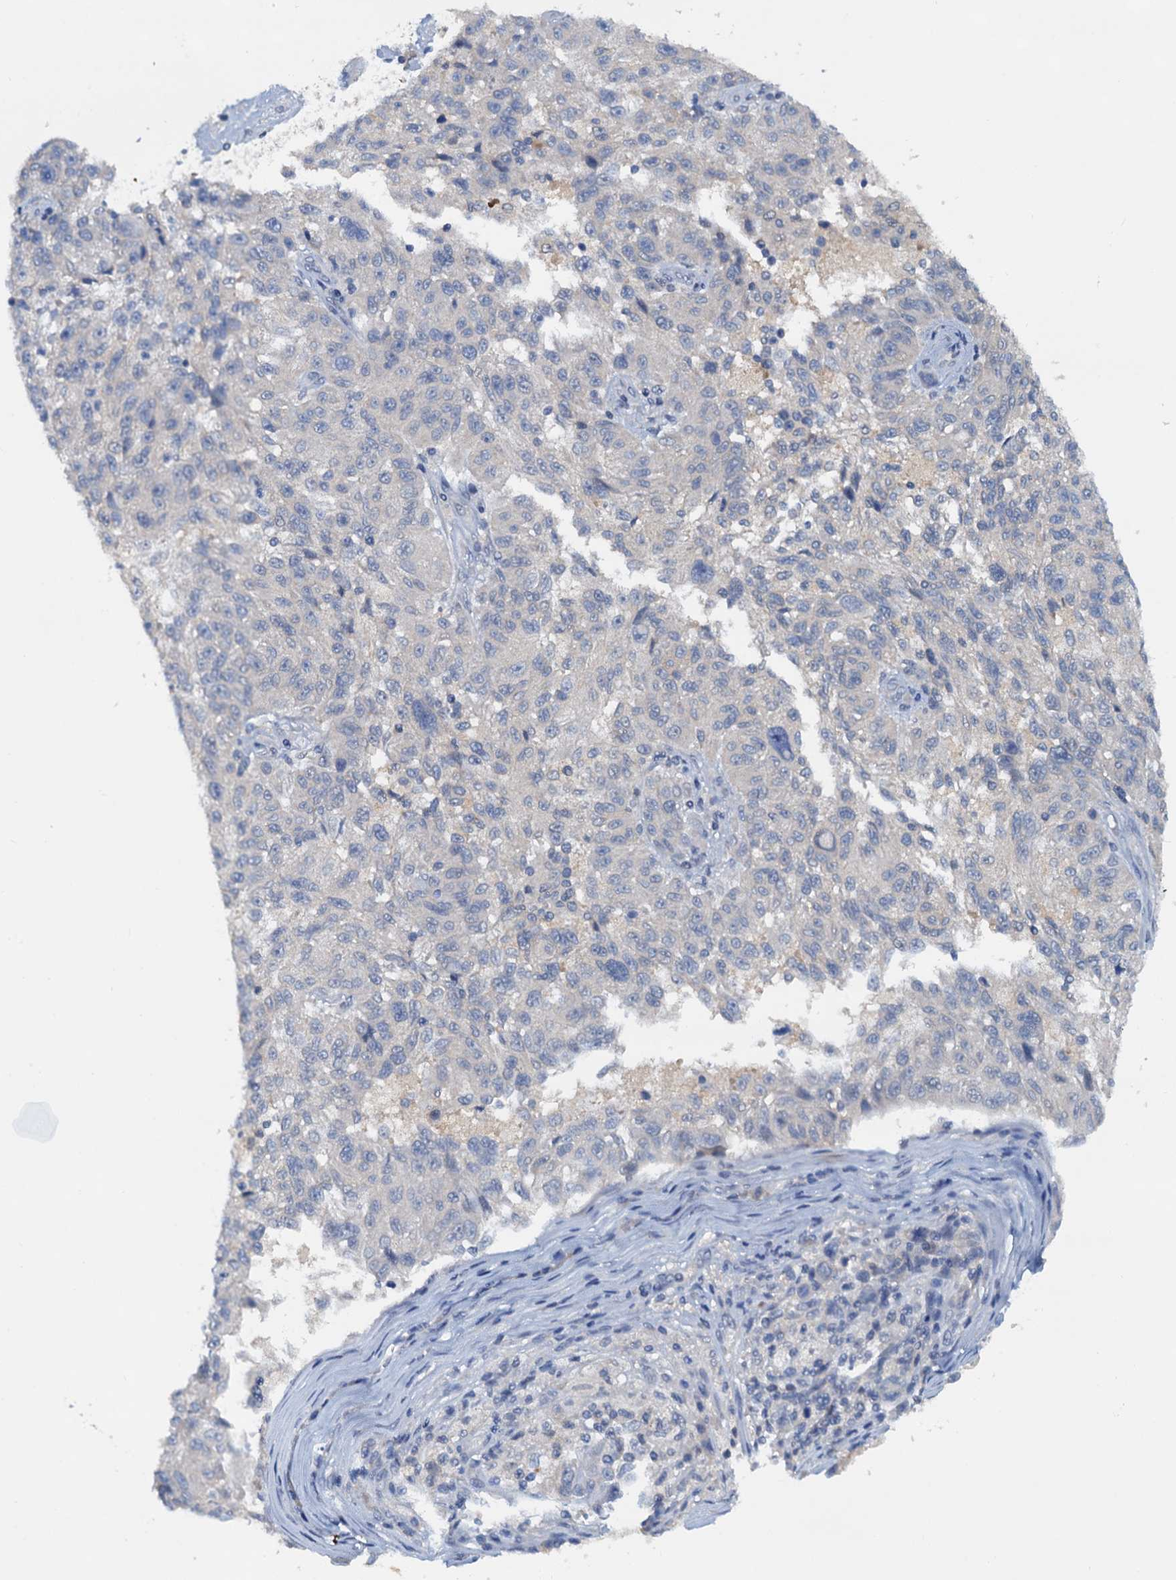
{"staining": {"intensity": "negative", "quantity": "none", "location": "none"}, "tissue": "melanoma", "cell_type": "Tumor cells", "image_type": "cancer", "snomed": [{"axis": "morphology", "description": "Malignant melanoma, NOS"}, {"axis": "topography", "description": "Skin"}], "caption": "A high-resolution image shows IHC staining of malignant melanoma, which shows no significant expression in tumor cells.", "gene": "PTGES3", "patient": {"sex": "male", "age": 53}}